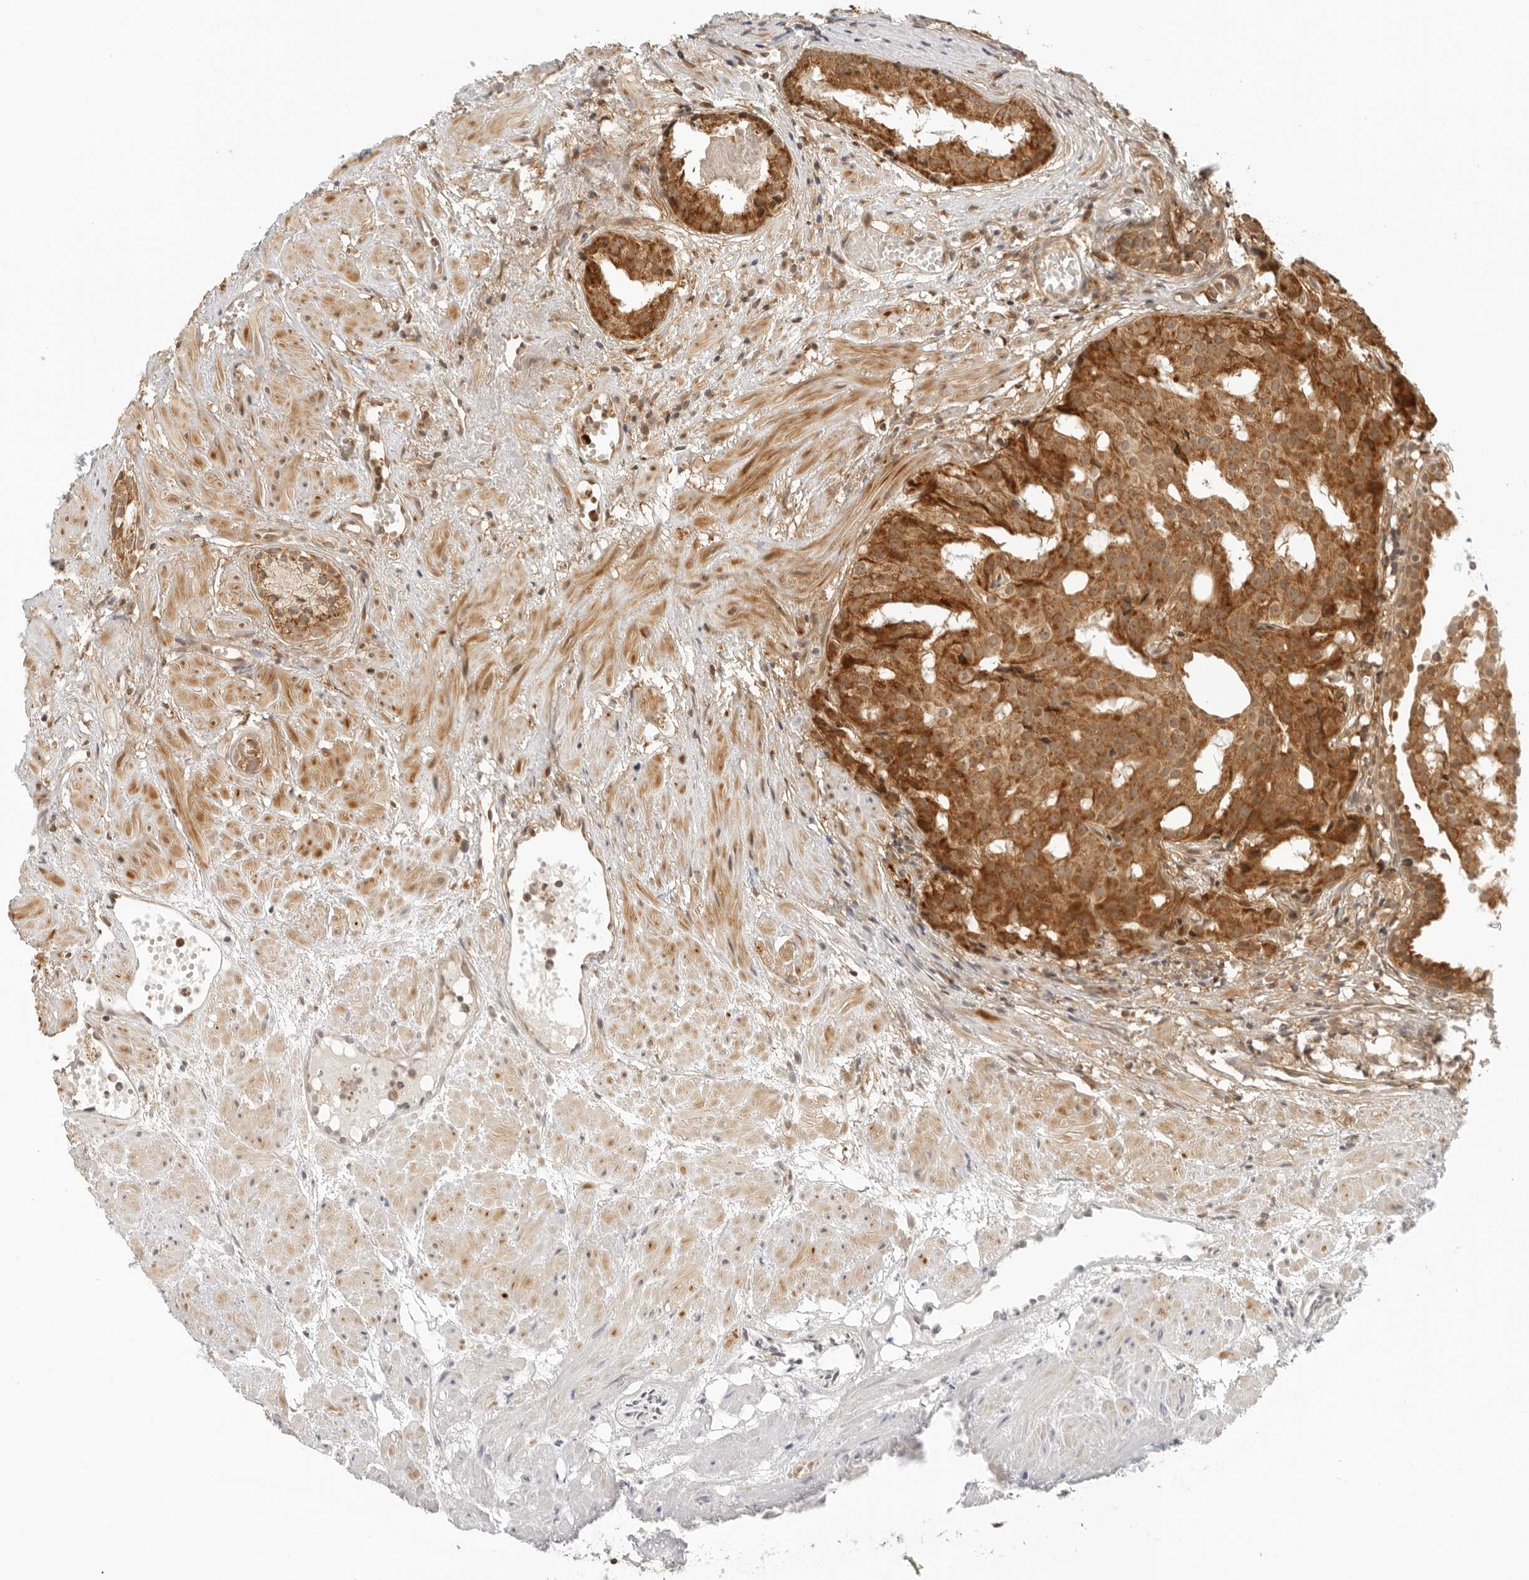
{"staining": {"intensity": "moderate", "quantity": ">75%", "location": "cytoplasmic/membranous"}, "tissue": "prostate cancer", "cell_type": "Tumor cells", "image_type": "cancer", "snomed": [{"axis": "morphology", "description": "Adenocarcinoma, Low grade"}, {"axis": "topography", "description": "Prostate"}], "caption": "The micrograph shows immunohistochemical staining of prostate low-grade adenocarcinoma. There is moderate cytoplasmic/membranous expression is seen in approximately >75% of tumor cells. The staining is performed using DAB (3,3'-diaminobenzidine) brown chromogen to label protein expression. The nuclei are counter-stained blue using hematoxylin.", "gene": "RC3H1", "patient": {"sex": "male", "age": 88}}